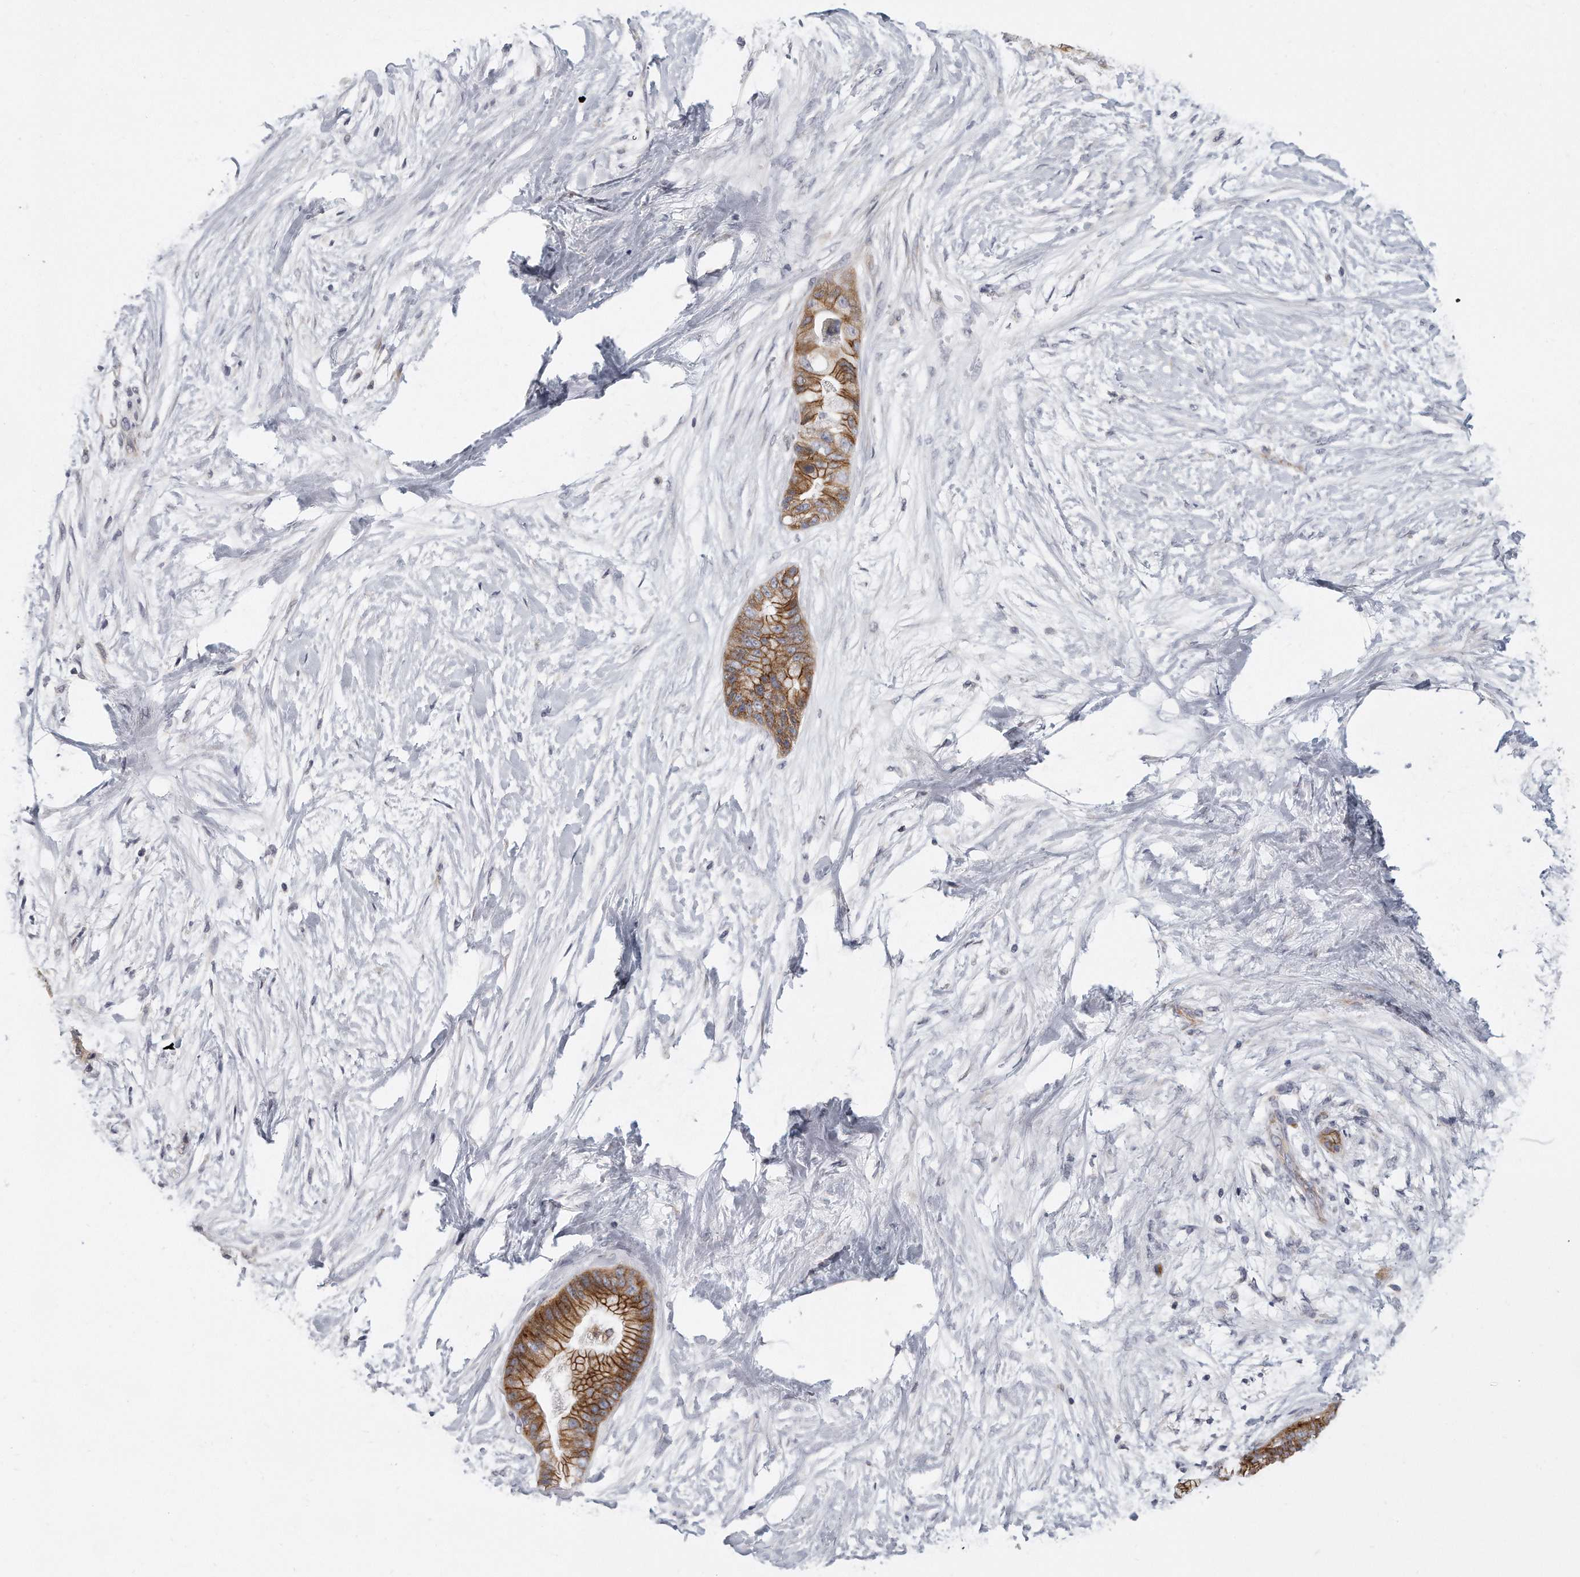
{"staining": {"intensity": "moderate", "quantity": ">75%", "location": "cytoplasmic/membranous"}, "tissue": "pancreatic cancer", "cell_type": "Tumor cells", "image_type": "cancer", "snomed": [{"axis": "morphology", "description": "Adenocarcinoma, NOS"}, {"axis": "topography", "description": "Pancreas"}], "caption": "Immunohistochemistry (IHC) staining of adenocarcinoma (pancreatic), which exhibits medium levels of moderate cytoplasmic/membranous positivity in about >75% of tumor cells indicating moderate cytoplasmic/membranous protein positivity. The staining was performed using DAB (brown) for protein detection and nuclei were counterstained in hematoxylin (blue).", "gene": "PLEKHA6", "patient": {"sex": "male", "age": 53}}